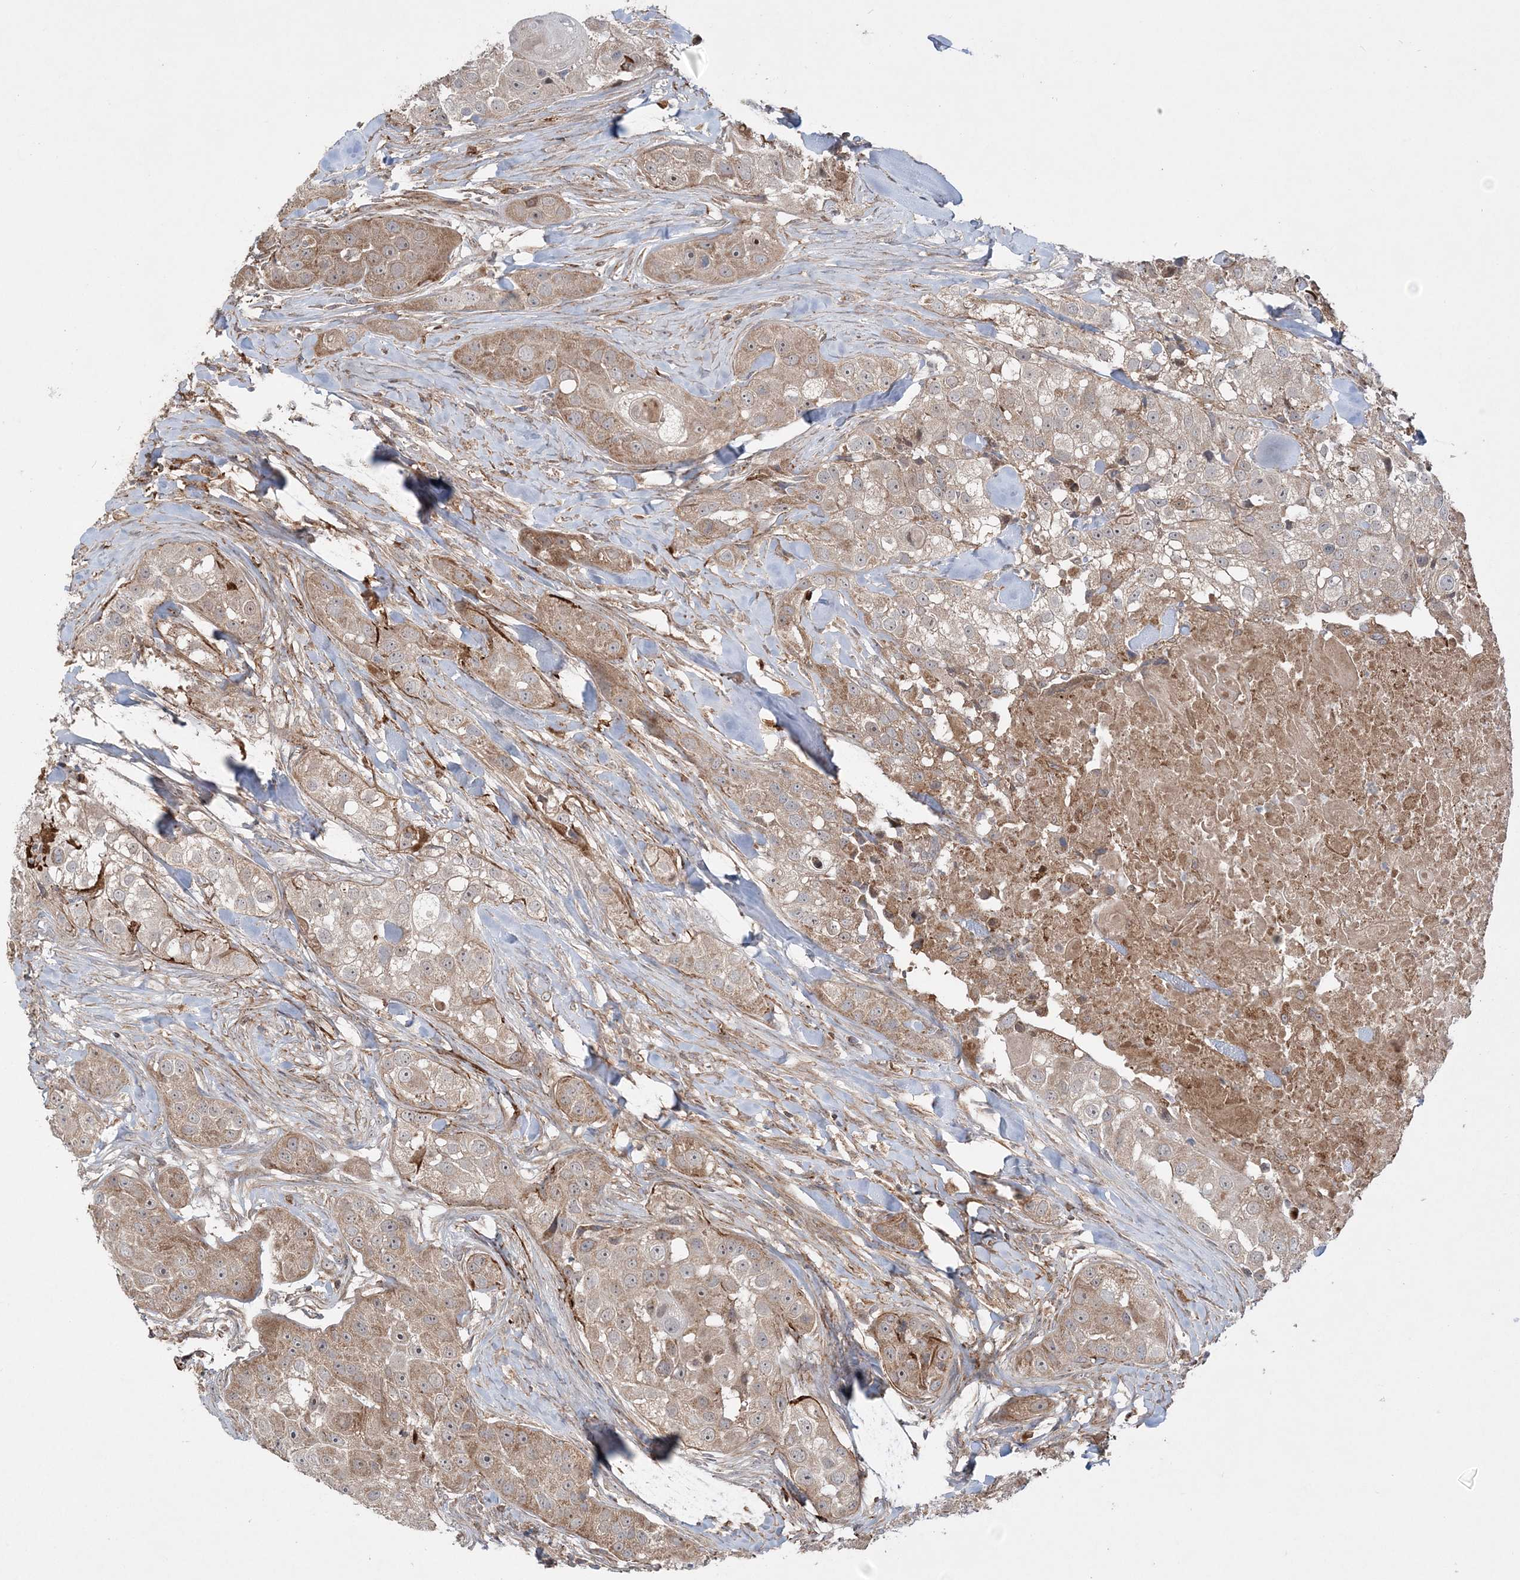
{"staining": {"intensity": "moderate", "quantity": ">75%", "location": "cytoplasmic/membranous,nuclear"}, "tissue": "head and neck cancer", "cell_type": "Tumor cells", "image_type": "cancer", "snomed": [{"axis": "morphology", "description": "Normal tissue, NOS"}, {"axis": "morphology", "description": "Squamous cell carcinoma, NOS"}, {"axis": "topography", "description": "Skeletal muscle"}, {"axis": "topography", "description": "Head-Neck"}], "caption": "Moderate cytoplasmic/membranous and nuclear protein expression is identified in about >75% of tumor cells in head and neck cancer (squamous cell carcinoma).", "gene": "SCLT1", "patient": {"sex": "male", "age": 51}}